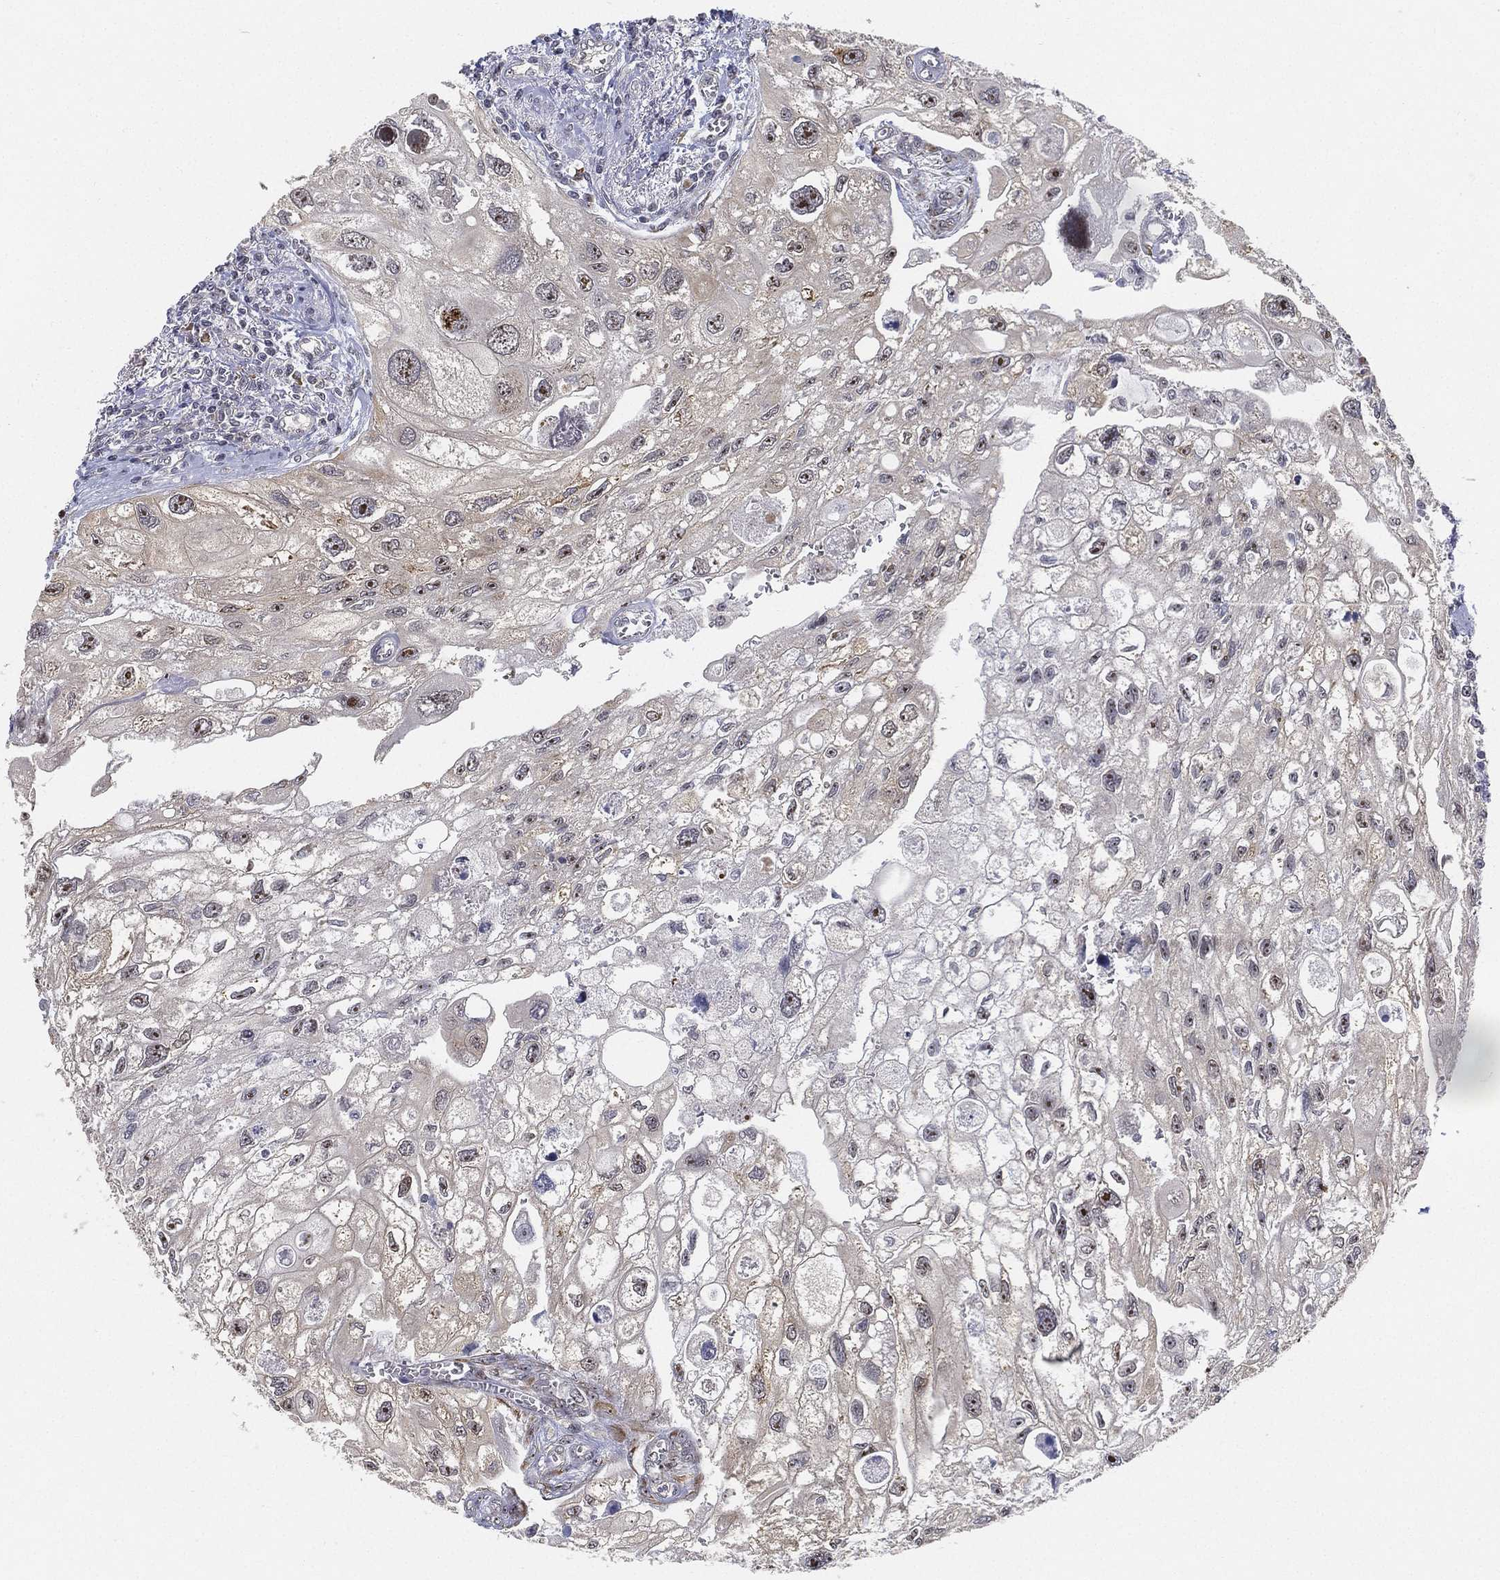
{"staining": {"intensity": "strong", "quantity": "25%-75%", "location": "nuclear"}, "tissue": "urothelial cancer", "cell_type": "Tumor cells", "image_type": "cancer", "snomed": [{"axis": "morphology", "description": "Urothelial carcinoma, High grade"}, {"axis": "topography", "description": "Urinary bladder"}], "caption": "High-grade urothelial carcinoma tissue displays strong nuclear positivity in approximately 25%-75% of tumor cells, visualized by immunohistochemistry. The protein of interest is stained brown, and the nuclei are stained in blue (DAB IHC with brightfield microscopy, high magnification).", "gene": "PPP1R16B", "patient": {"sex": "male", "age": 59}}